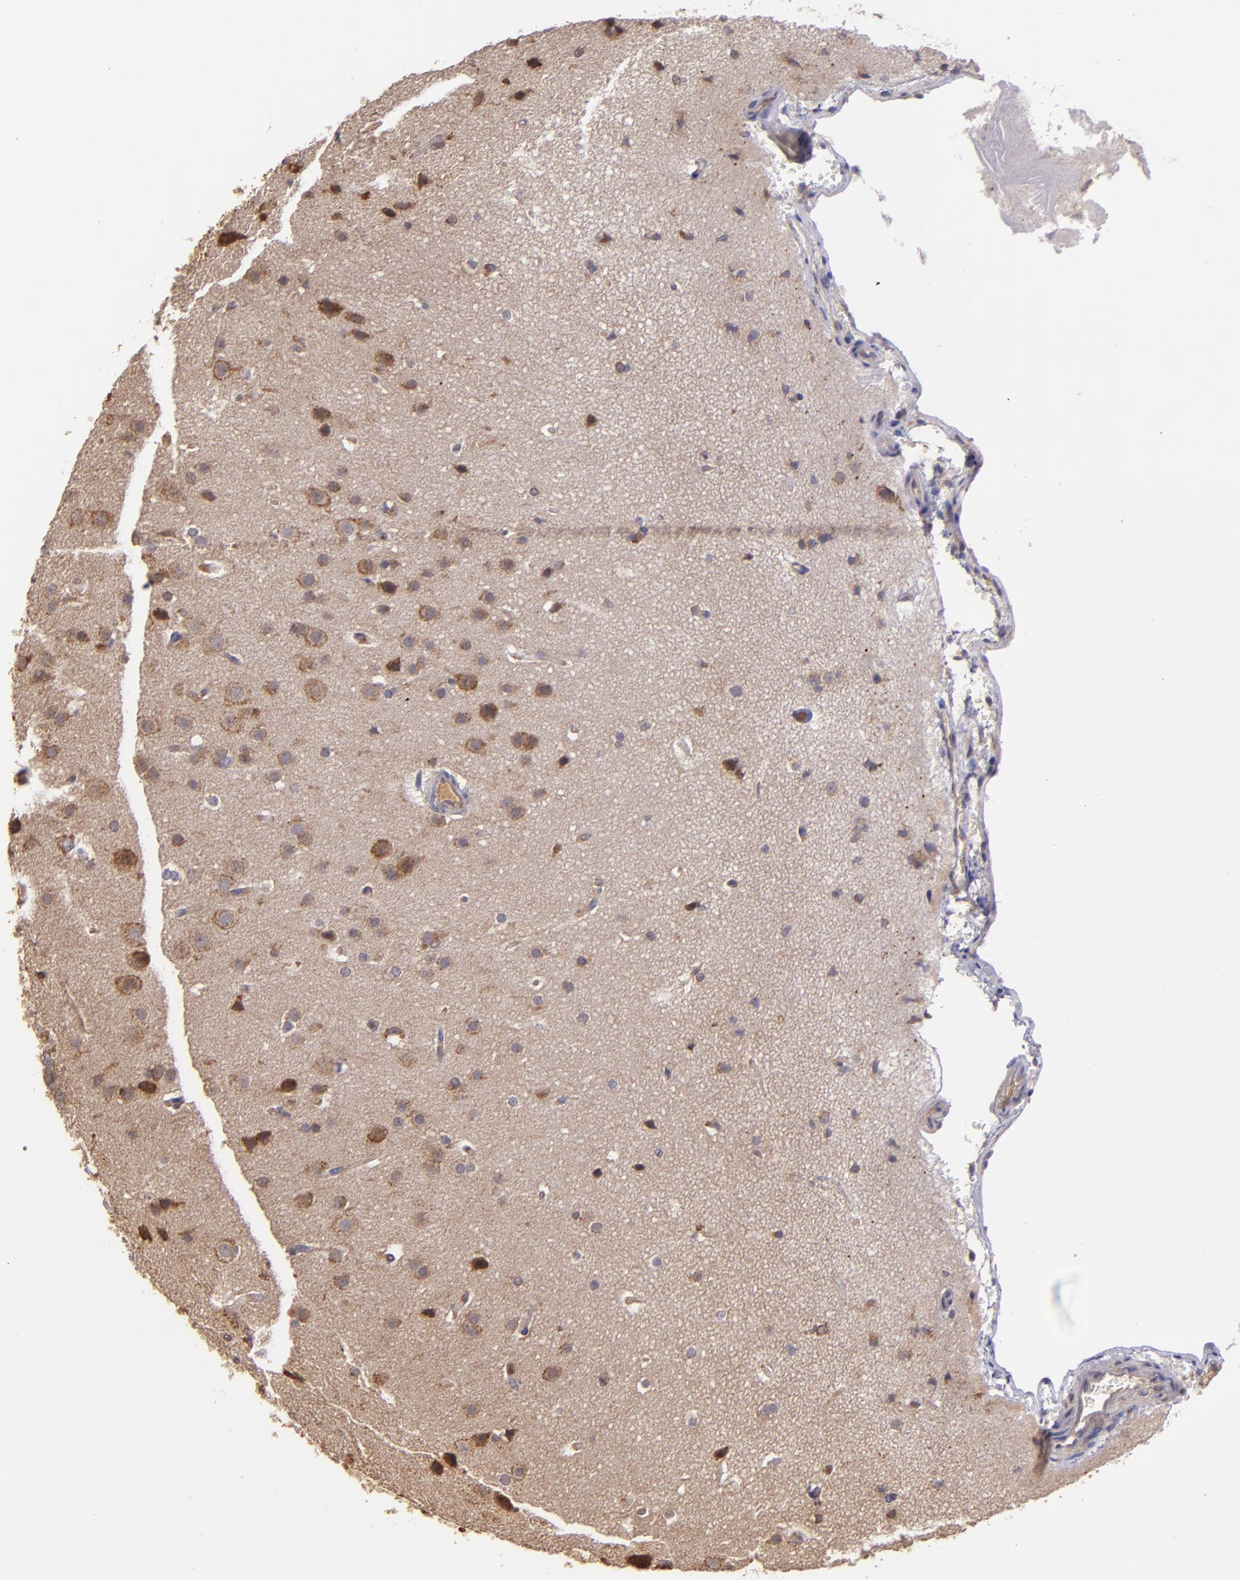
{"staining": {"intensity": "moderate", "quantity": ">75%", "location": "cytoplasmic/membranous"}, "tissue": "glioma", "cell_type": "Tumor cells", "image_type": "cancer", "snomed": [{"axis": "morphology", "description": "Glioma, malignant, Low grade"}, {"axis": "topography", "description": "Cerebral cortex"}], "caption": "Immunohistochemistry micrograph of neoplastic tissue: glioma stained using immunohistochemistry (IHC) reveals medium levels of moderate protein expression localized specifically in the cytoplasmic/membranous of tumor cells, appearing as a cytoplasmic/membranous brown color.", "gene": "ECE1", "patient": {"sex": "female", "age": 47}}